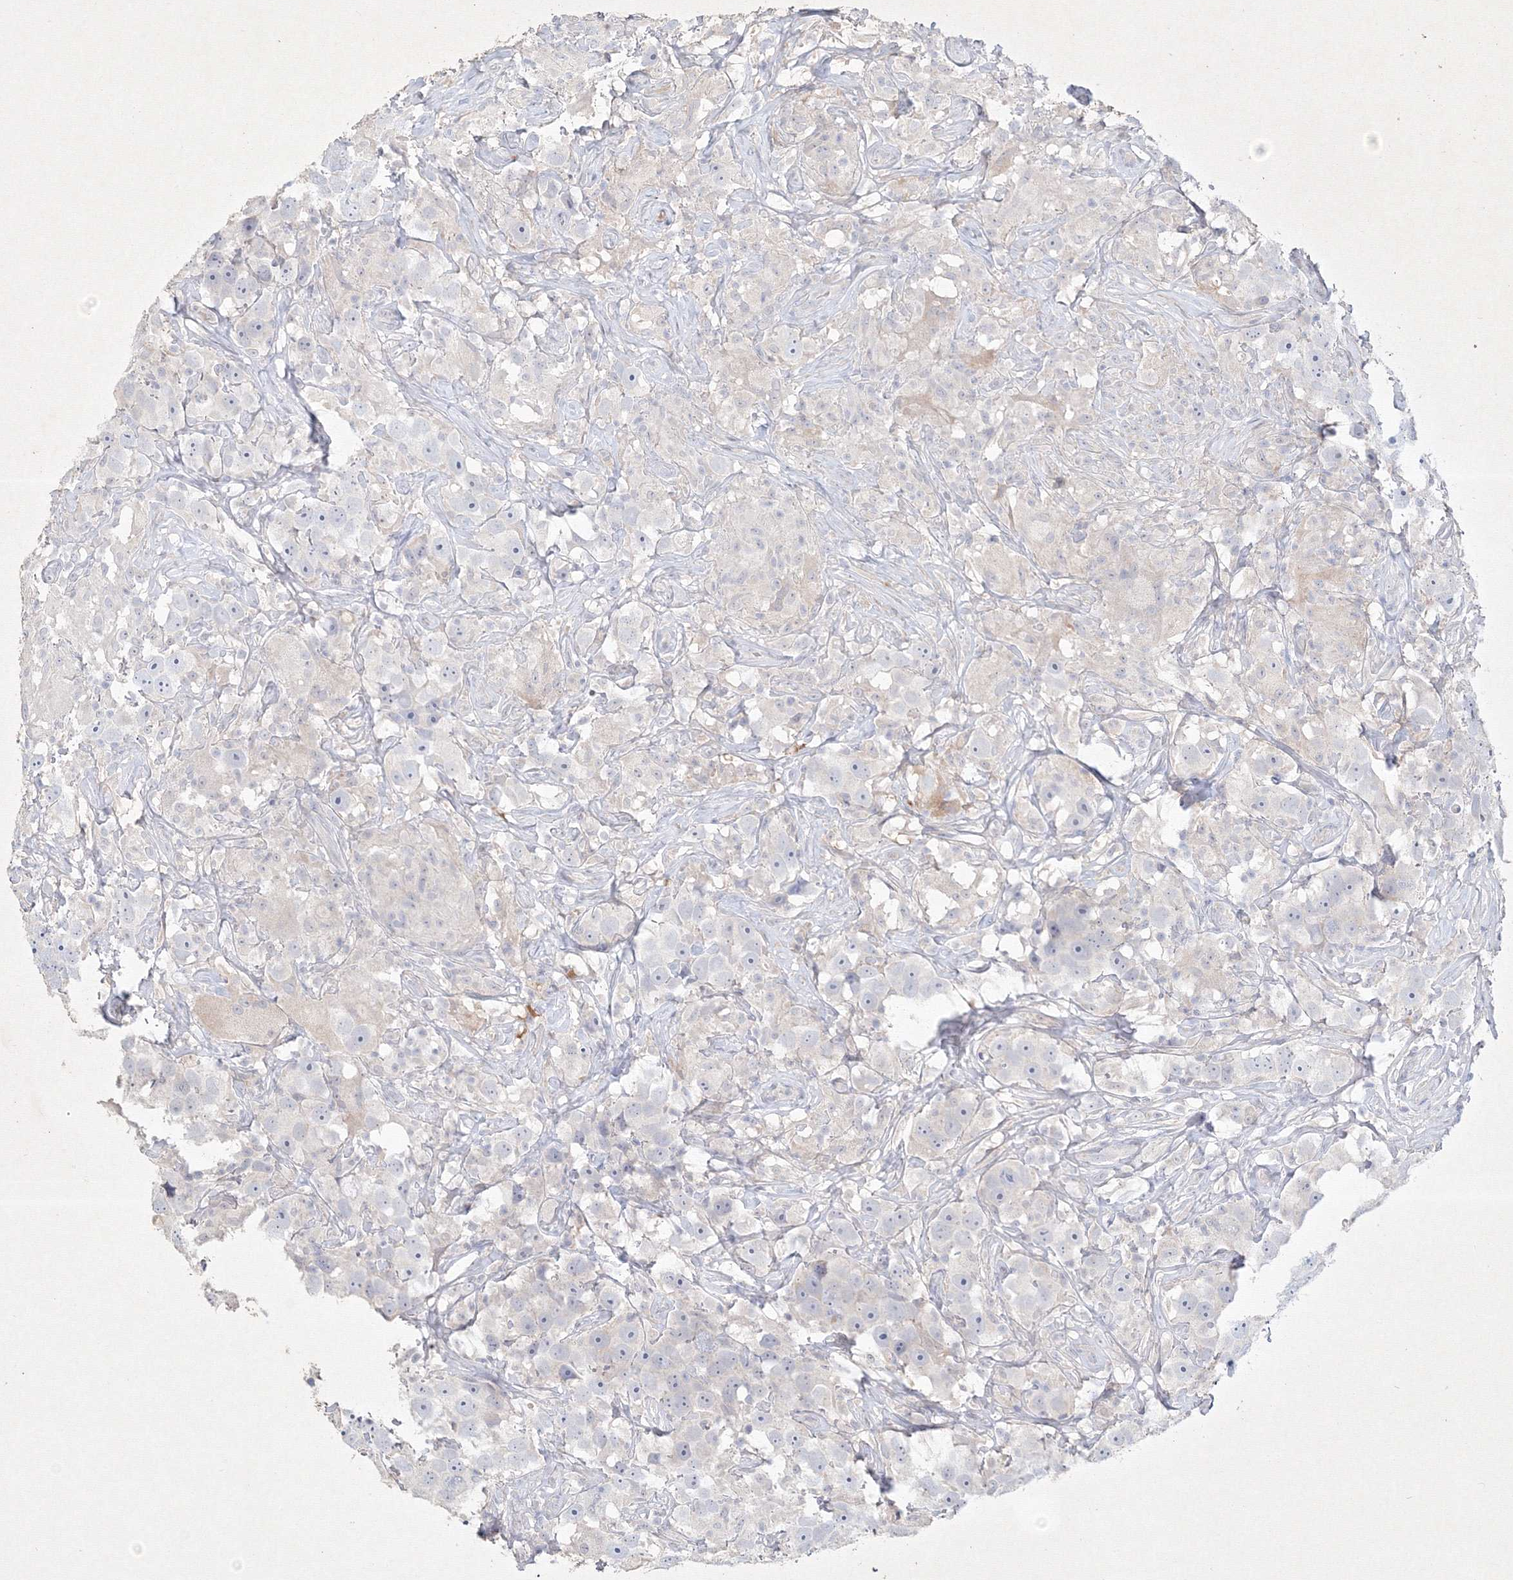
{"staining": {"intensity": "negative", "quantity": "none", "location": "none"}, "tissue": "testis cancer", "cell_type": "Tumor cells", "image_type": "cancer", "snomed": [{"axis": "morphology", "description": "Seminoma, NOS"}, {"axis": "topography", "description": "Testis"}], "caption": "Immunohistochemical staining of testis cancer (seminoma) reveals no significant expression in tumor cells. (Stains: DAB immunohistochemistry (IHC) with hematoxylin counter stain, Microscopy: brightfield microscopy at high magnification).", "gene": "CXXC4", "patient": {"sex": "male", "age": 49}}